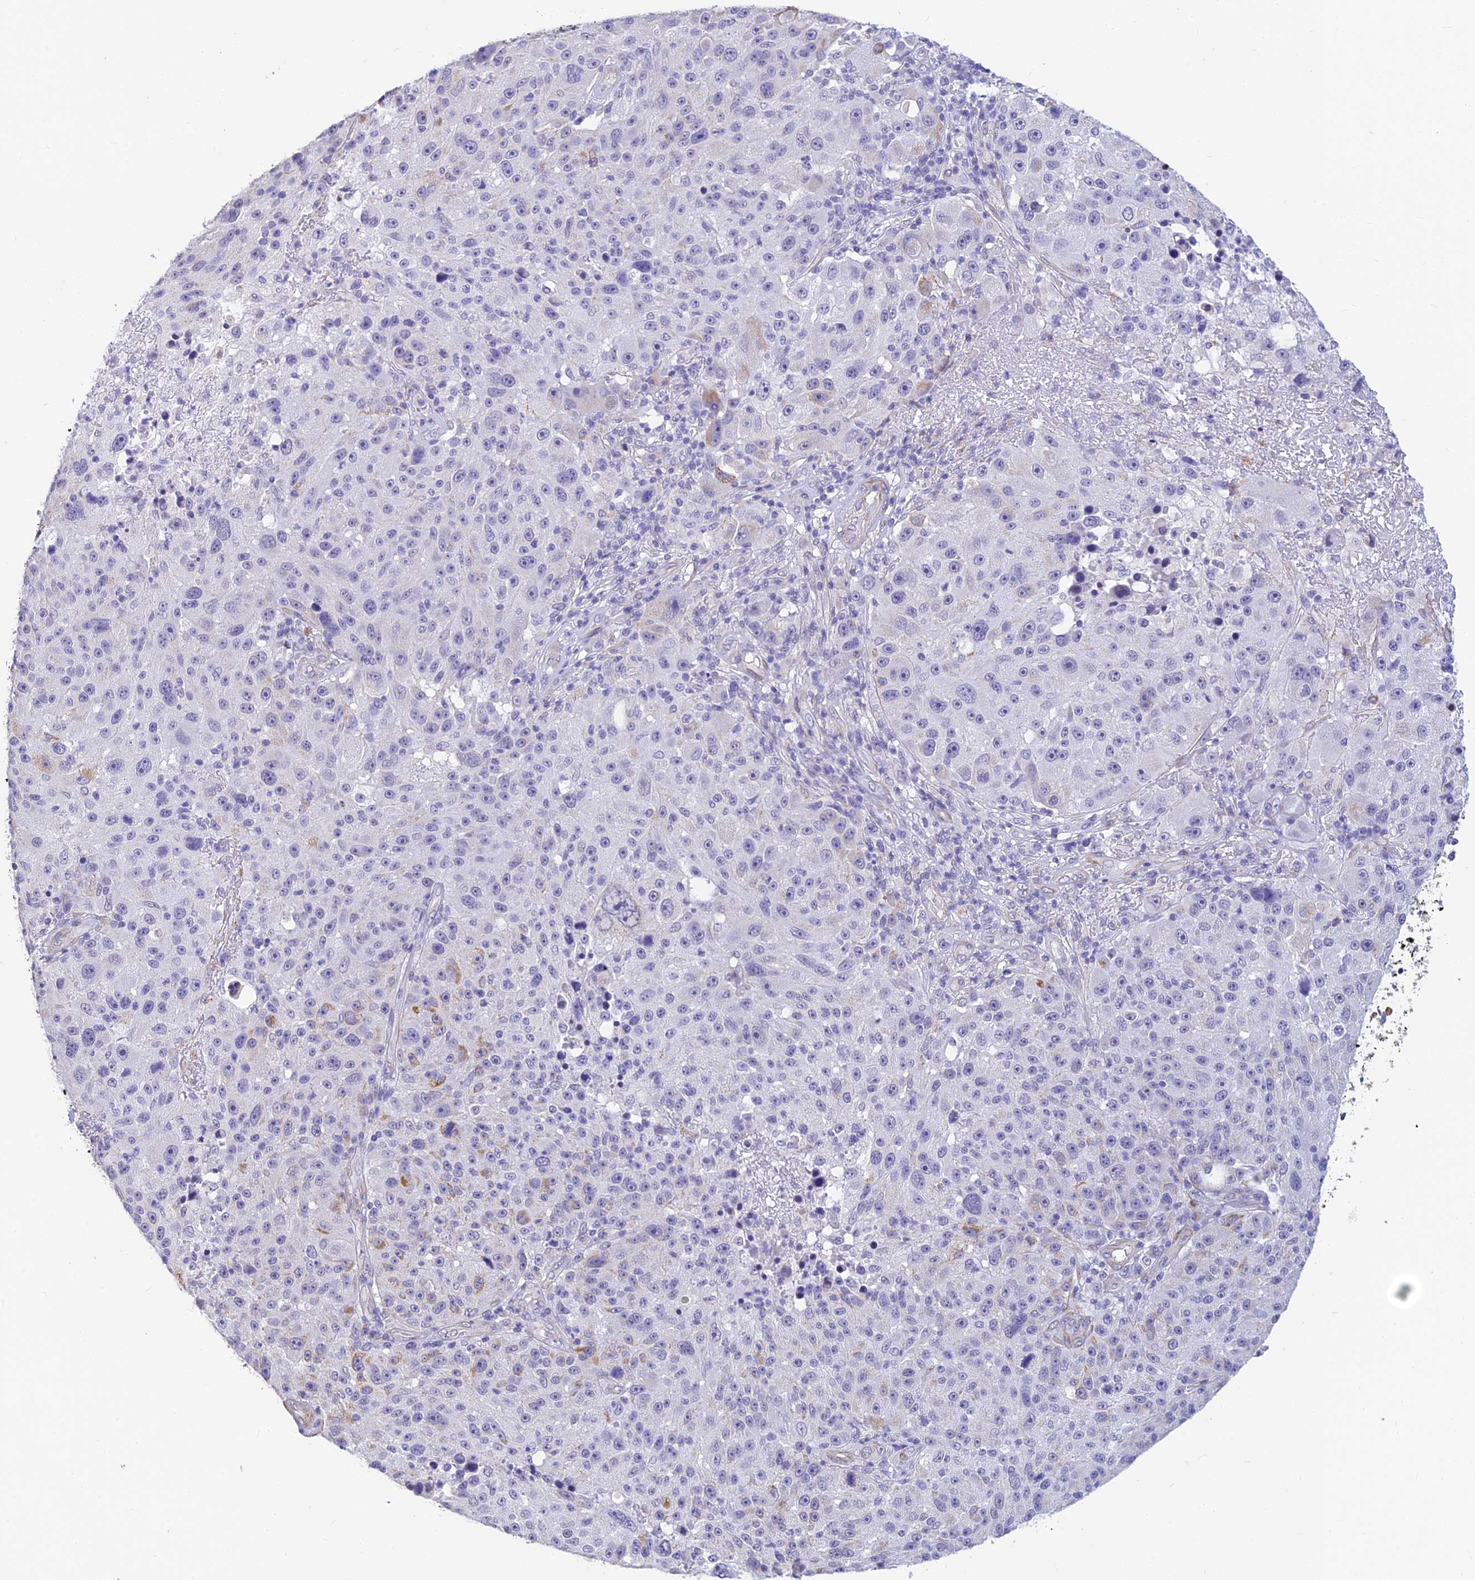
{"staining": {"intensity": "negative", "quantity": "none", "location": "none"}, "tissue": "melanoma", "cell_type": "Tumor cells", "image_type": "cancer", "snomed": [{"axis": "morphology", "description": "Malignant melanoma, NOS"}, {"axis": "topography", "description": "Skin"}], "caption": "Malignant melanoma was stained to show a protein in brown. There is no significant staining in tumor cells.", "gene": "ALDH1L2", "patient": {"sex": "male", "age": 53}}